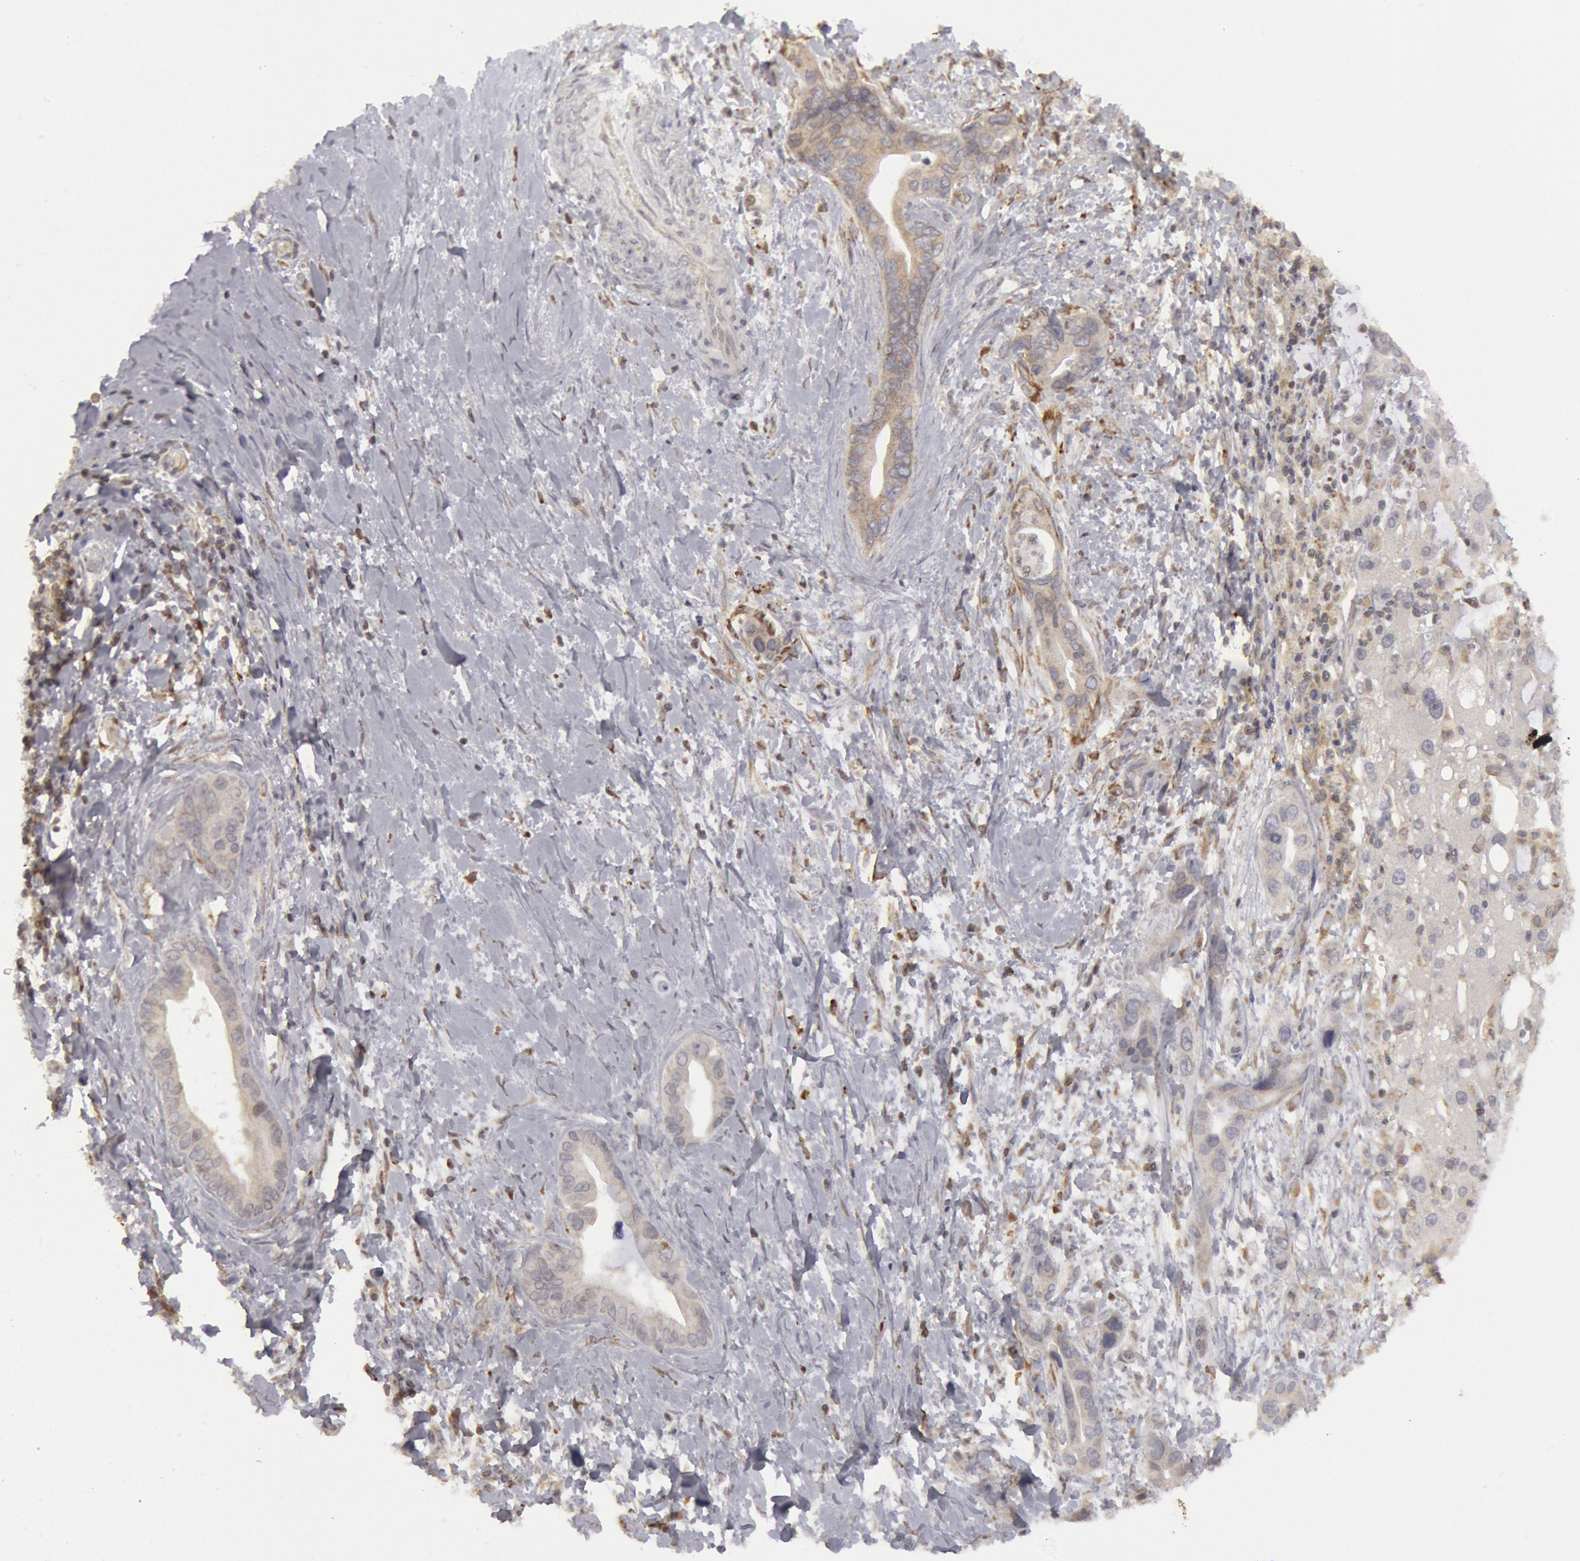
{"staining": {"intensity": "negative", "quantity": "none", "location": "none"}, "tissue": "liver cancer", "cell_type": "Tumor cells", "image_type": "cancer", "snomed": [{"axis": "morphology", "description": "Cholangiocarcinoma"}, {"axis": "topography", "description": "Liver"}], "caption": "Immunohistochemical staining of human liver cancer (cholangiocarcinoma) displays no significant positivity in tumor cells.", "gene": "OSBPL8", "patient": {"sex": "female", "age": 65}}